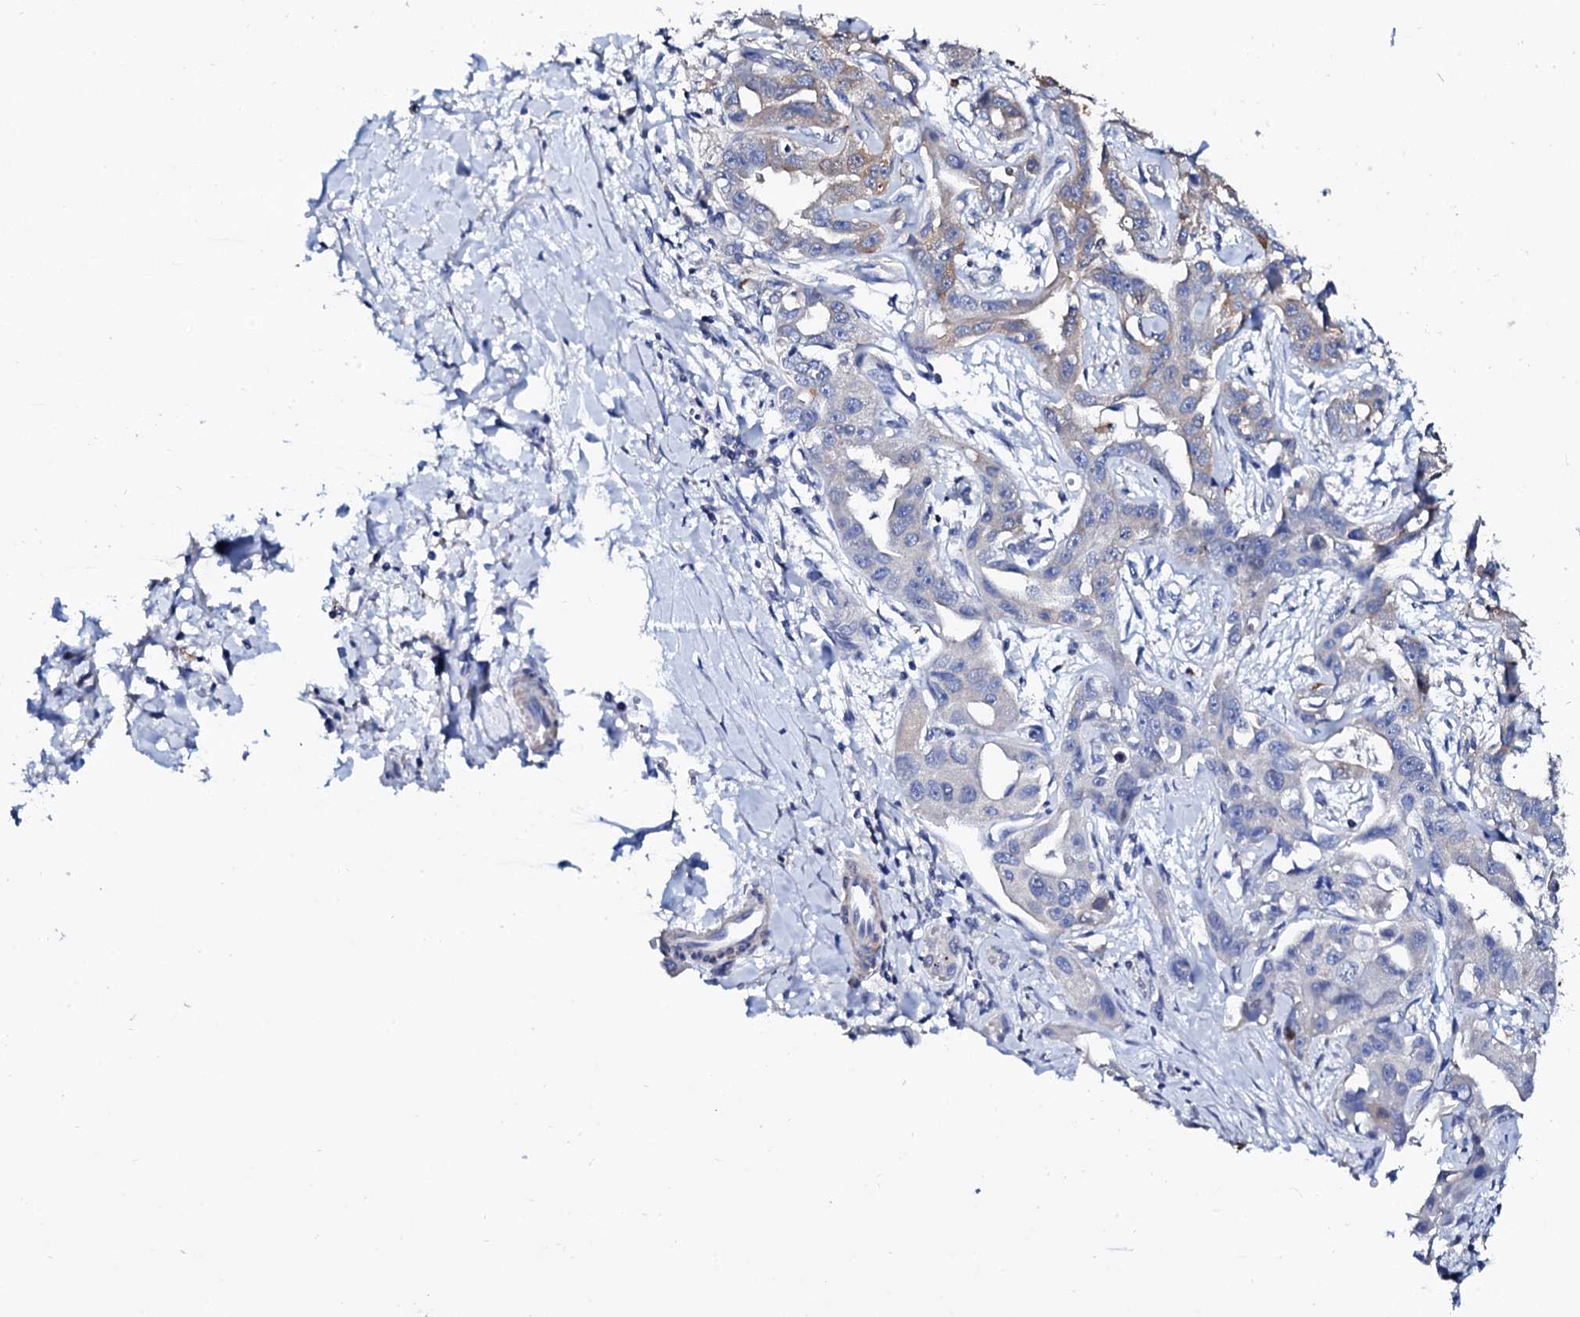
{"staining": {"intensity": "moderate", "quantity": "25%-75%", "location": "cytoplasmic/membranous"}, "tissue": "liver cancer", "cell_type": "Tumor cells", "image_type": "cancer", "snomed": [{"axis": "morphology", "description": "Cholangiocarcinoma"}, {"axis": "topography", "description": "Liver"}], "caption": "Brown immunohistochemical staining in liver cancer displays moderate cytoplasmic/membranous staining in about 25%-75% of tumor cells.", "gene": "GLB1L3", "patient": {"sex": "male", "age": 59}}